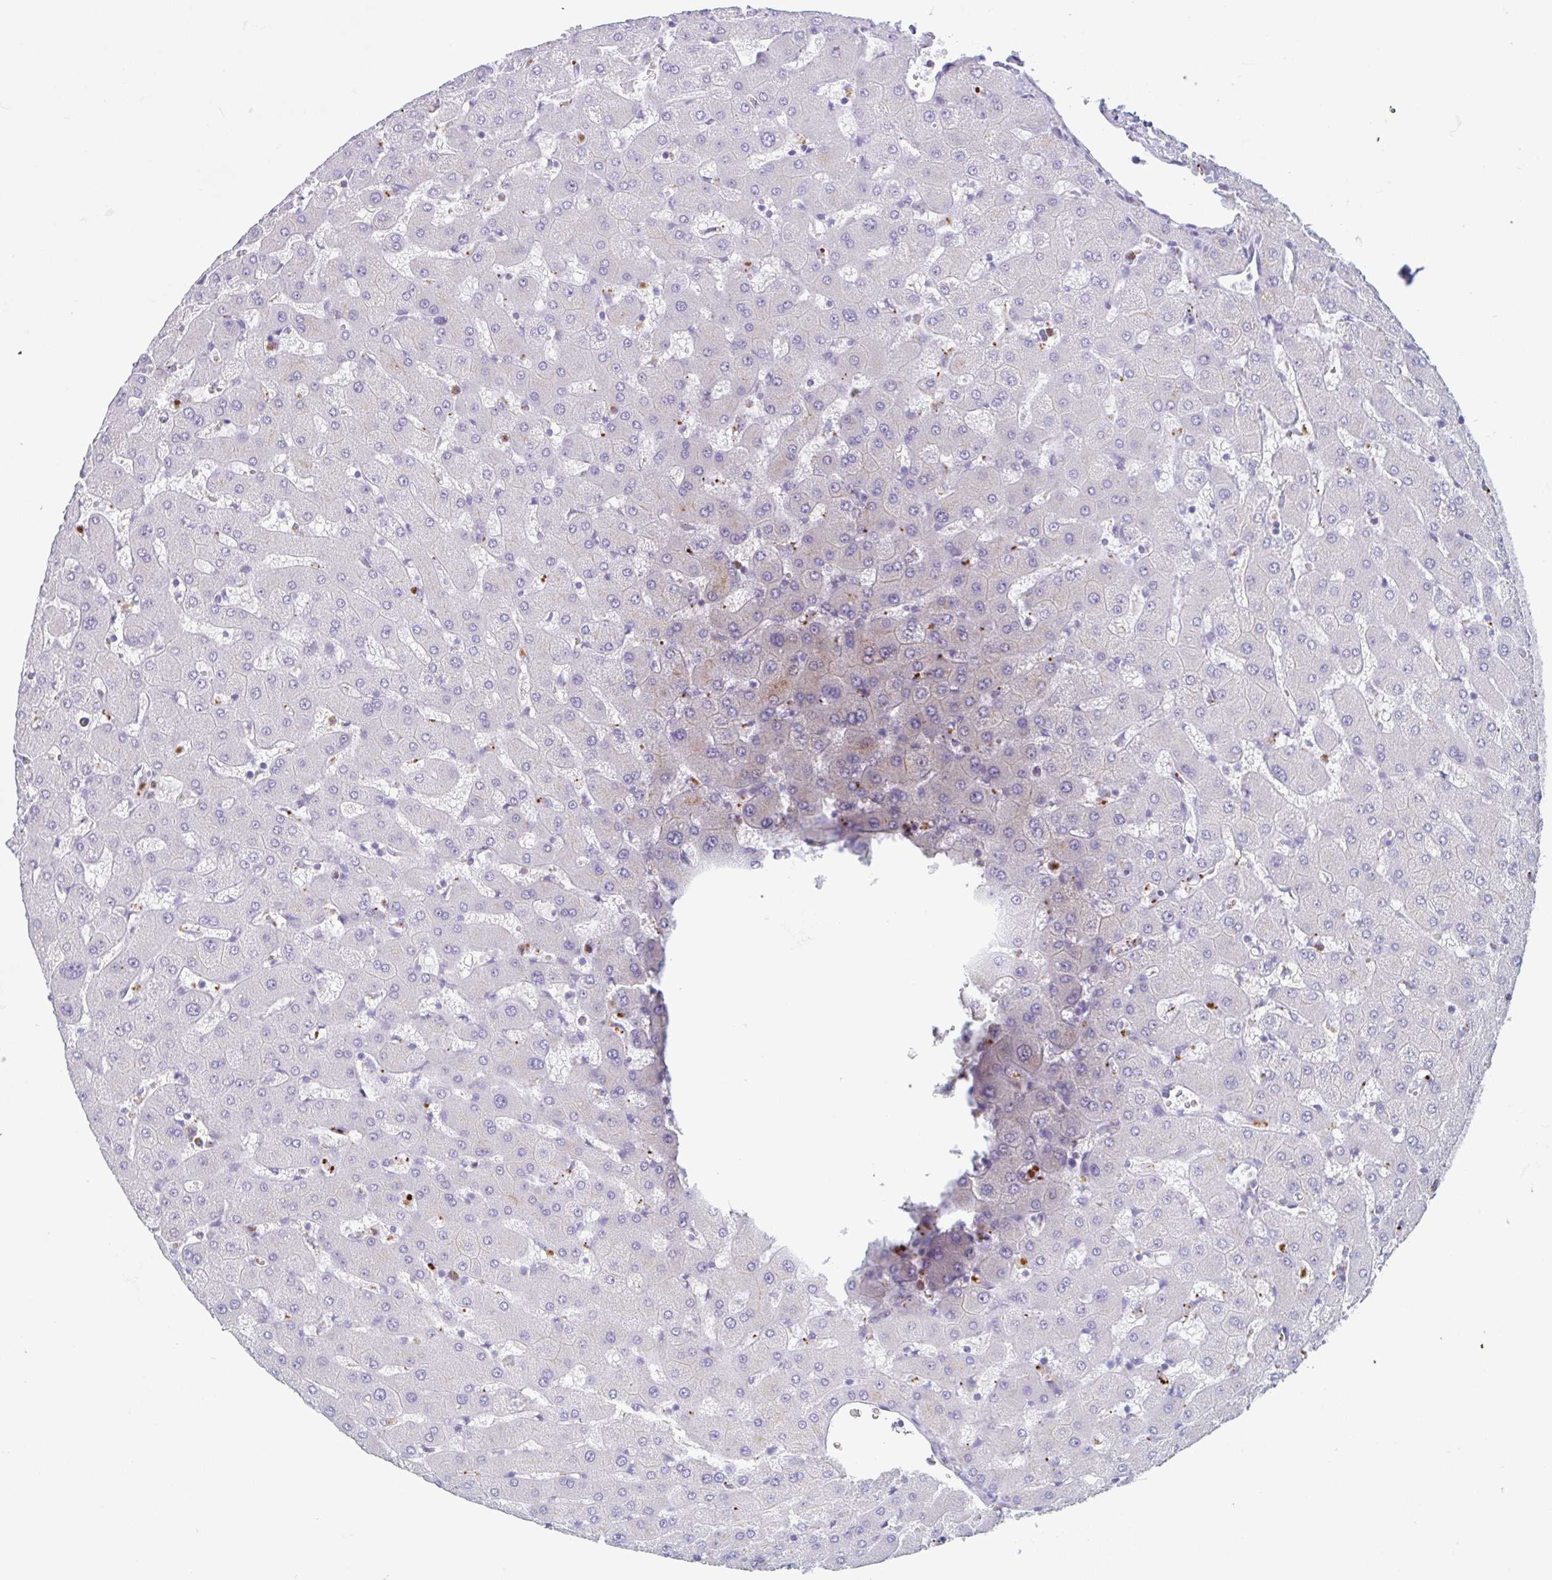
{"staining": {"intensity": "weak", "quantity": "<25%", "location": "cytoplasmic/membranous"}, "tissue": "liver", "cell_type": "Cholangiocytes", "image_type": "normal", "snomed": [{"axis": "morphology", "description": "Normal tissue, NOS"}, {"axis": "topography", "description": "Liver"}], "caption": "Immunohistochemistry of normal liver displays no positivity in cholangiocytes.", "gene": "DTWD2", "patient": {"sex": "female", "age": 63}}